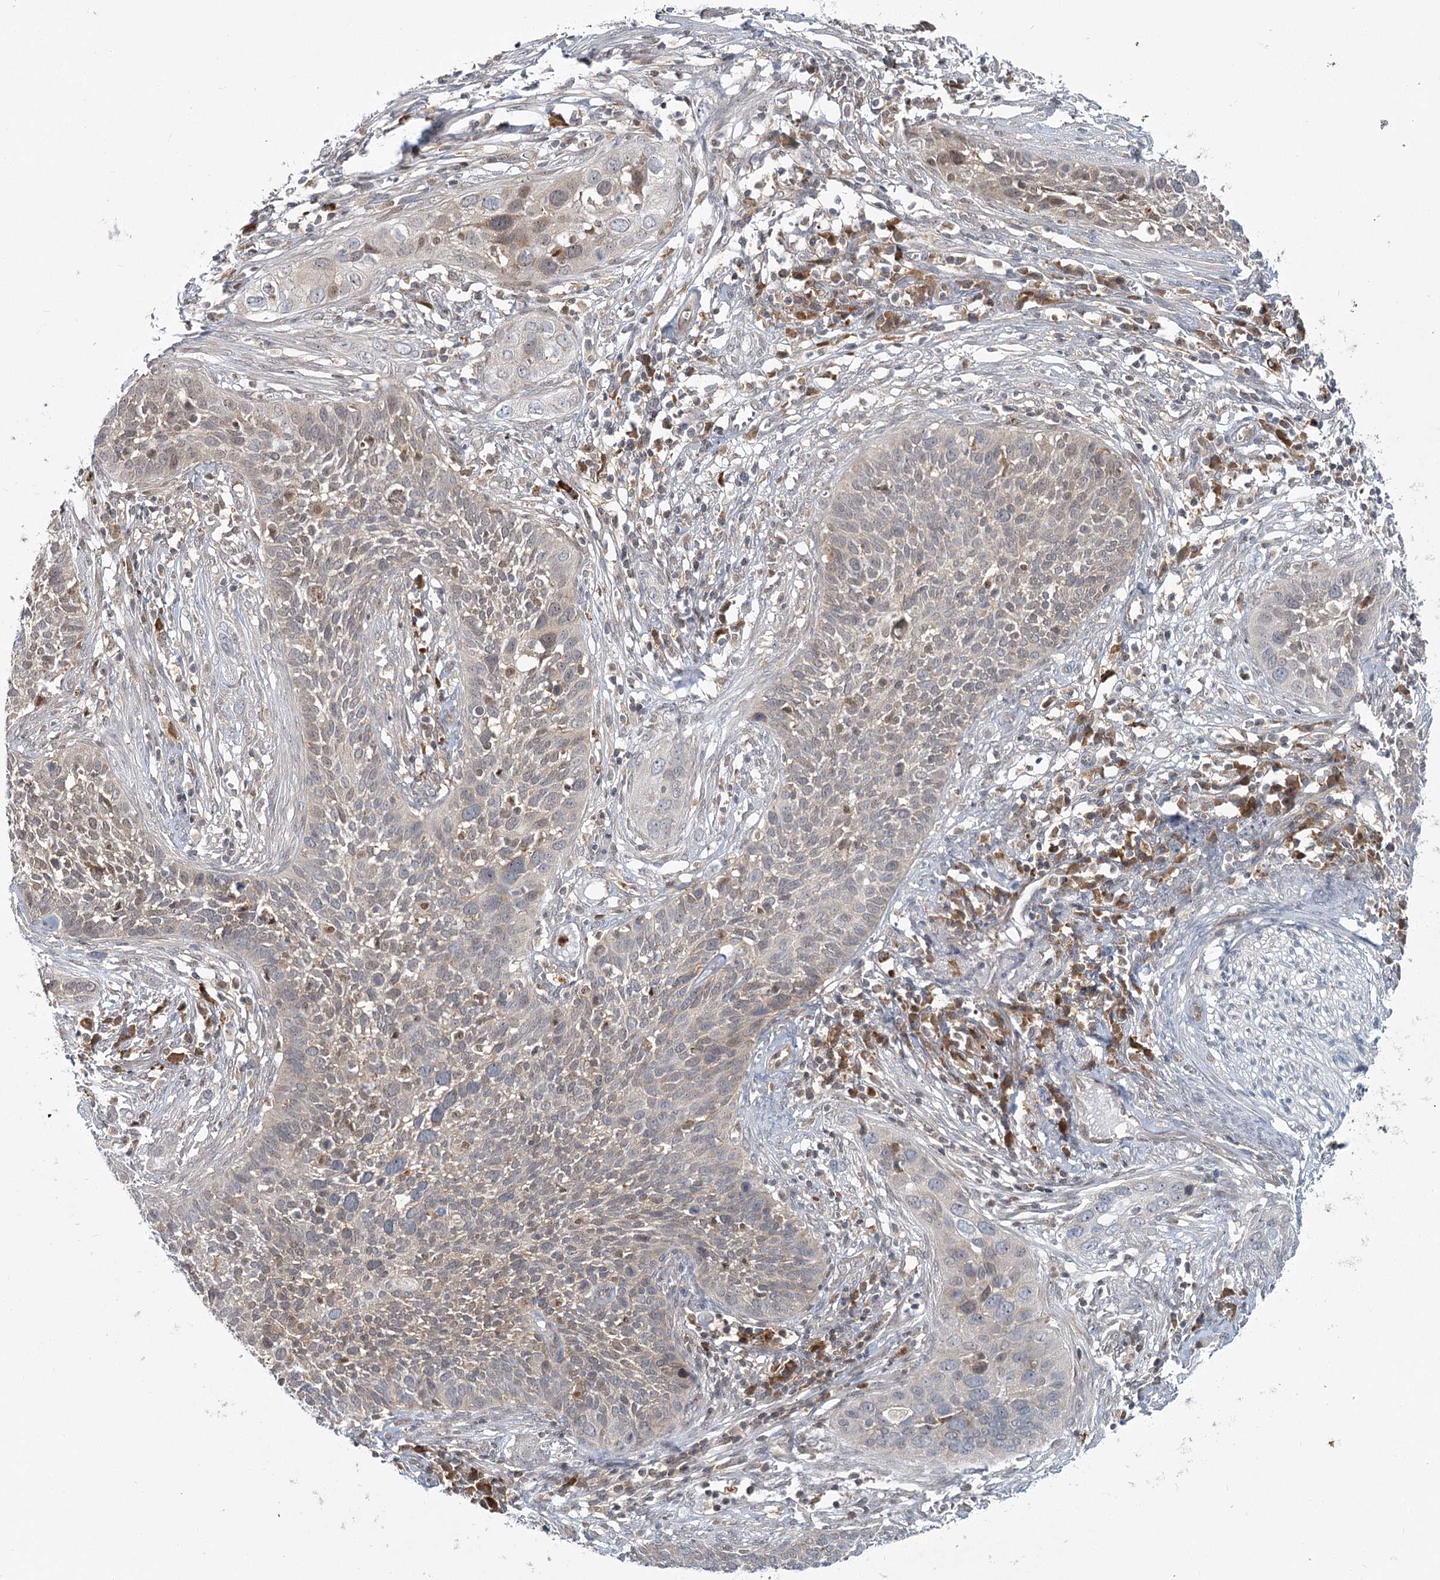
{"staining": {"intensity": "weak", "quantity": "<25%", "location": "cytoplasmic/membranous"}, "tissue": "cervical cancer", "cell_type": "Tumor cells", "image_type": "cancer", "snomed": [{"axis": "morphology", "description": "Squamous cell carcinoma, NOS"}, {"axis": "topography", "description": "Cervix"}], "caption": "Cervical cancer (squamous cell carcinoma) was stained to show a protein in brown. There is no significant expression in tumor cells.", "gene": "THNSL1", "patient": {"sex": "female", "age": 34}}